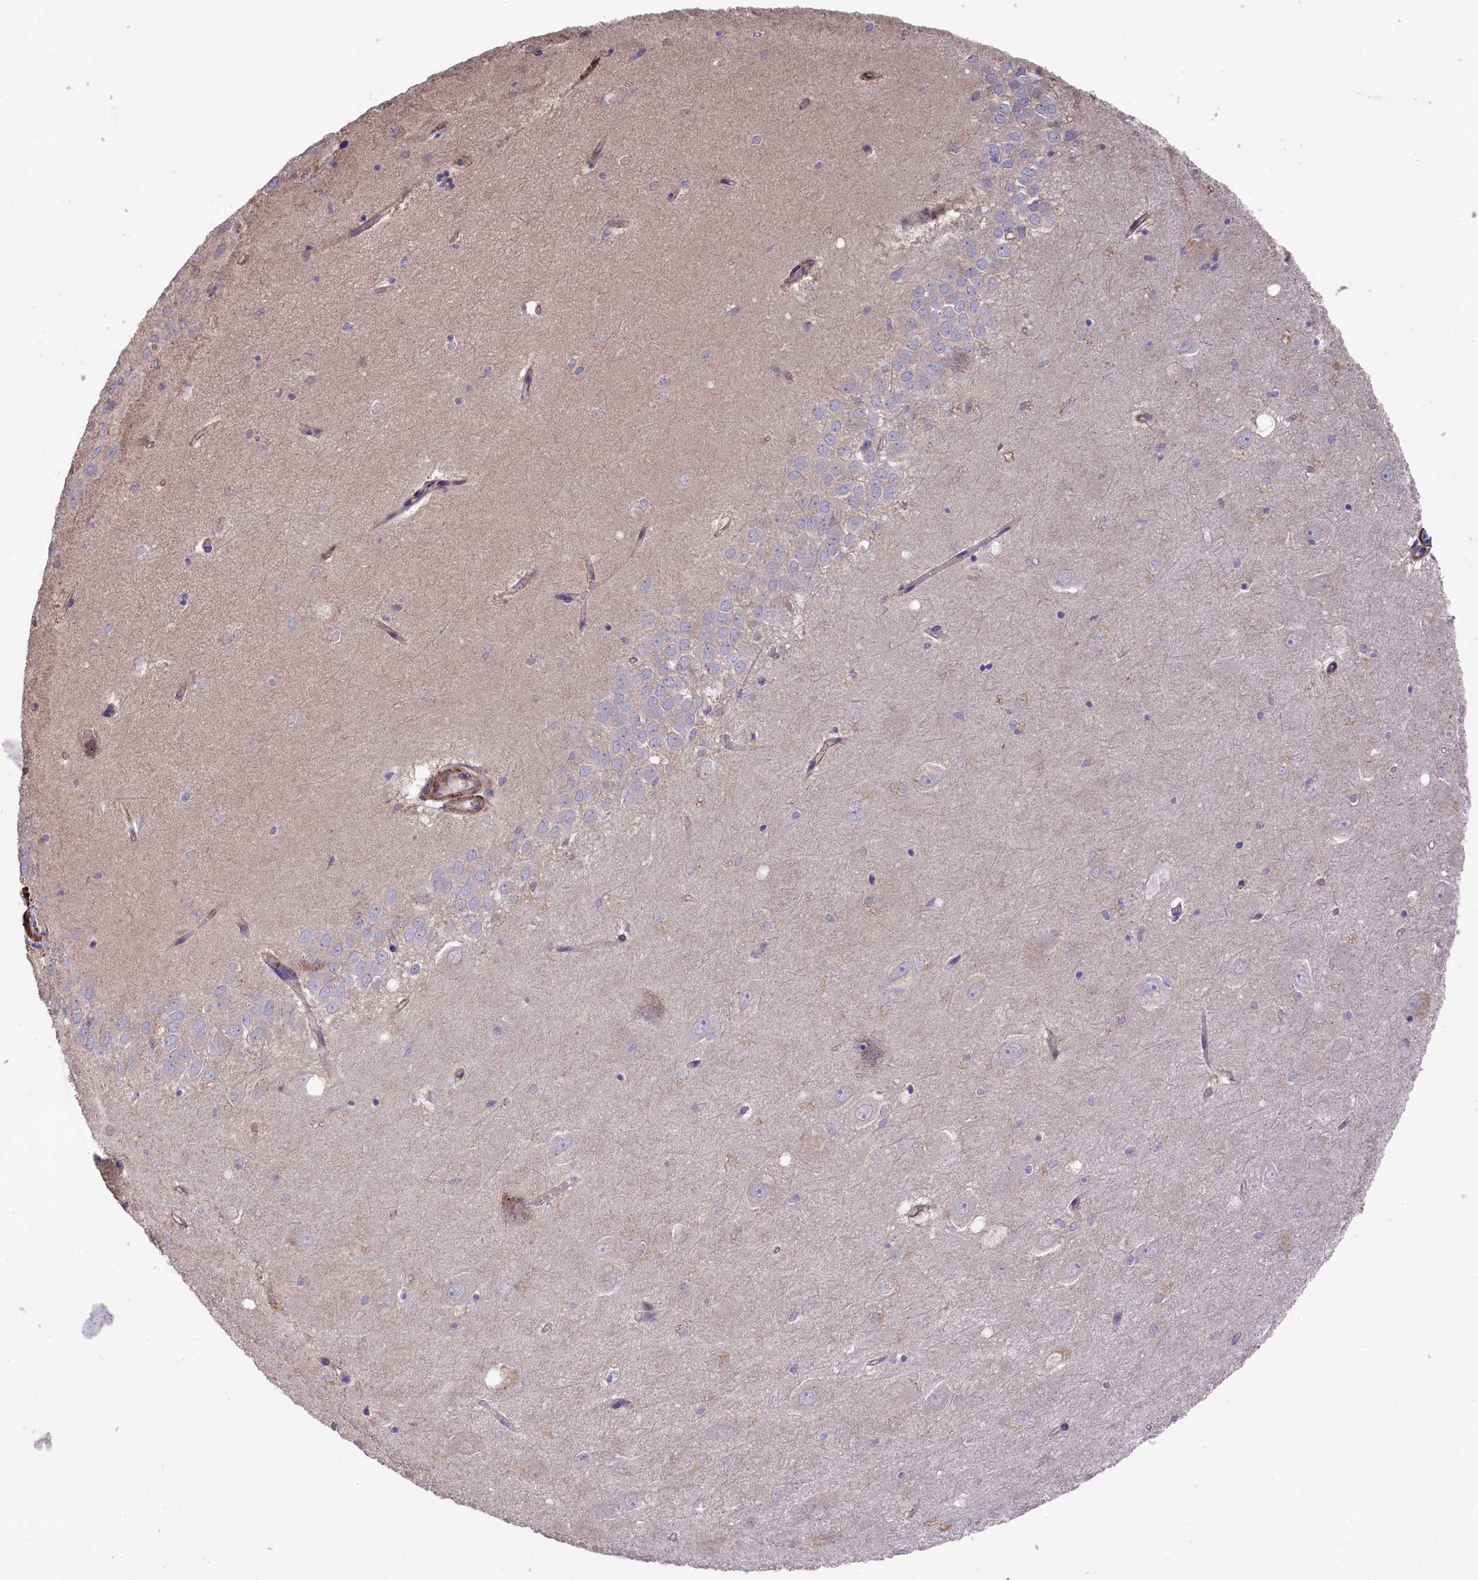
{"staining": {"intensity": "negative", "quantity": "none", "location": "none"}, "tissue": "hippocampus", "cell_type": "Glial cells", "image_type": "normal", "snomed": [{"axis": "morphology", "description": "Normal tissue, NOS"}, {"axis": "topography", "description": "Hippocampus"}], "caption": "Immunohistochemistry (IHC) of unremarkable hippocampus displays no expression in glial cells.", "gene": "RAPSN", "patient": {"sex": "female", "age": 64}}